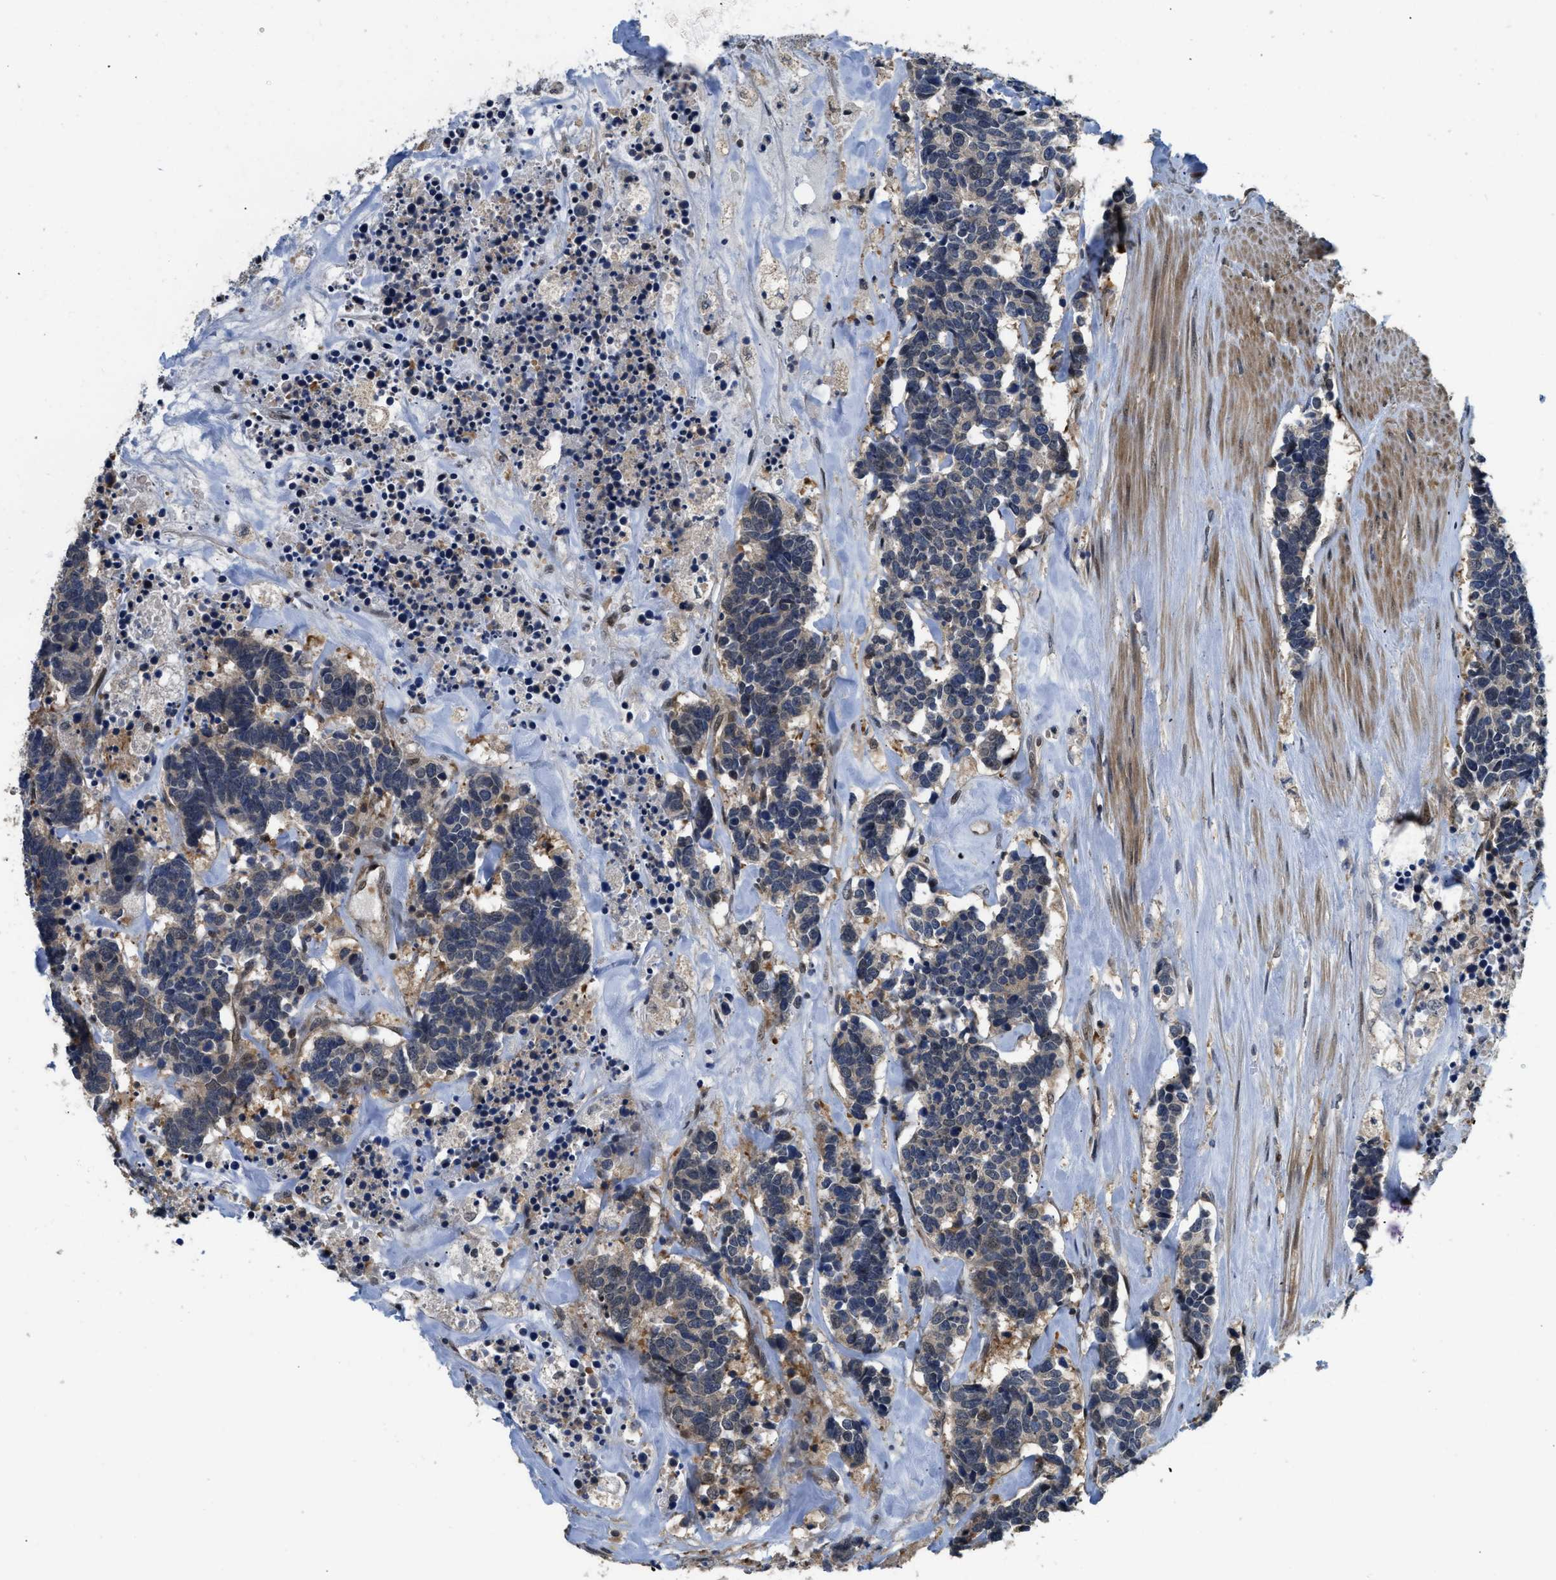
{"staining": {"intensity": "weak", "quantity": "25%-75%", "location": "cytoplasmic/membranous"}, "tissue": "carcinoid", "cell_type": "Tumor cells", "image_type": "cancer", "snomed": [{"axis": "morphology", "description": "Carcinoma, NOS"}, {"axis": "morphology", "description": "Carcinoid, malignant, NOS"}, {"axis": "topography", "description": "Urinary bladder"}], "caption": "High-power microscopy captured an IHC histopathology image of carcinoid, revealing weak cytoplasmic/membranous staining in about 25%-75% of tumor cells.", "gene": "TES", "patient": {"sex": "male", "age": 57}}